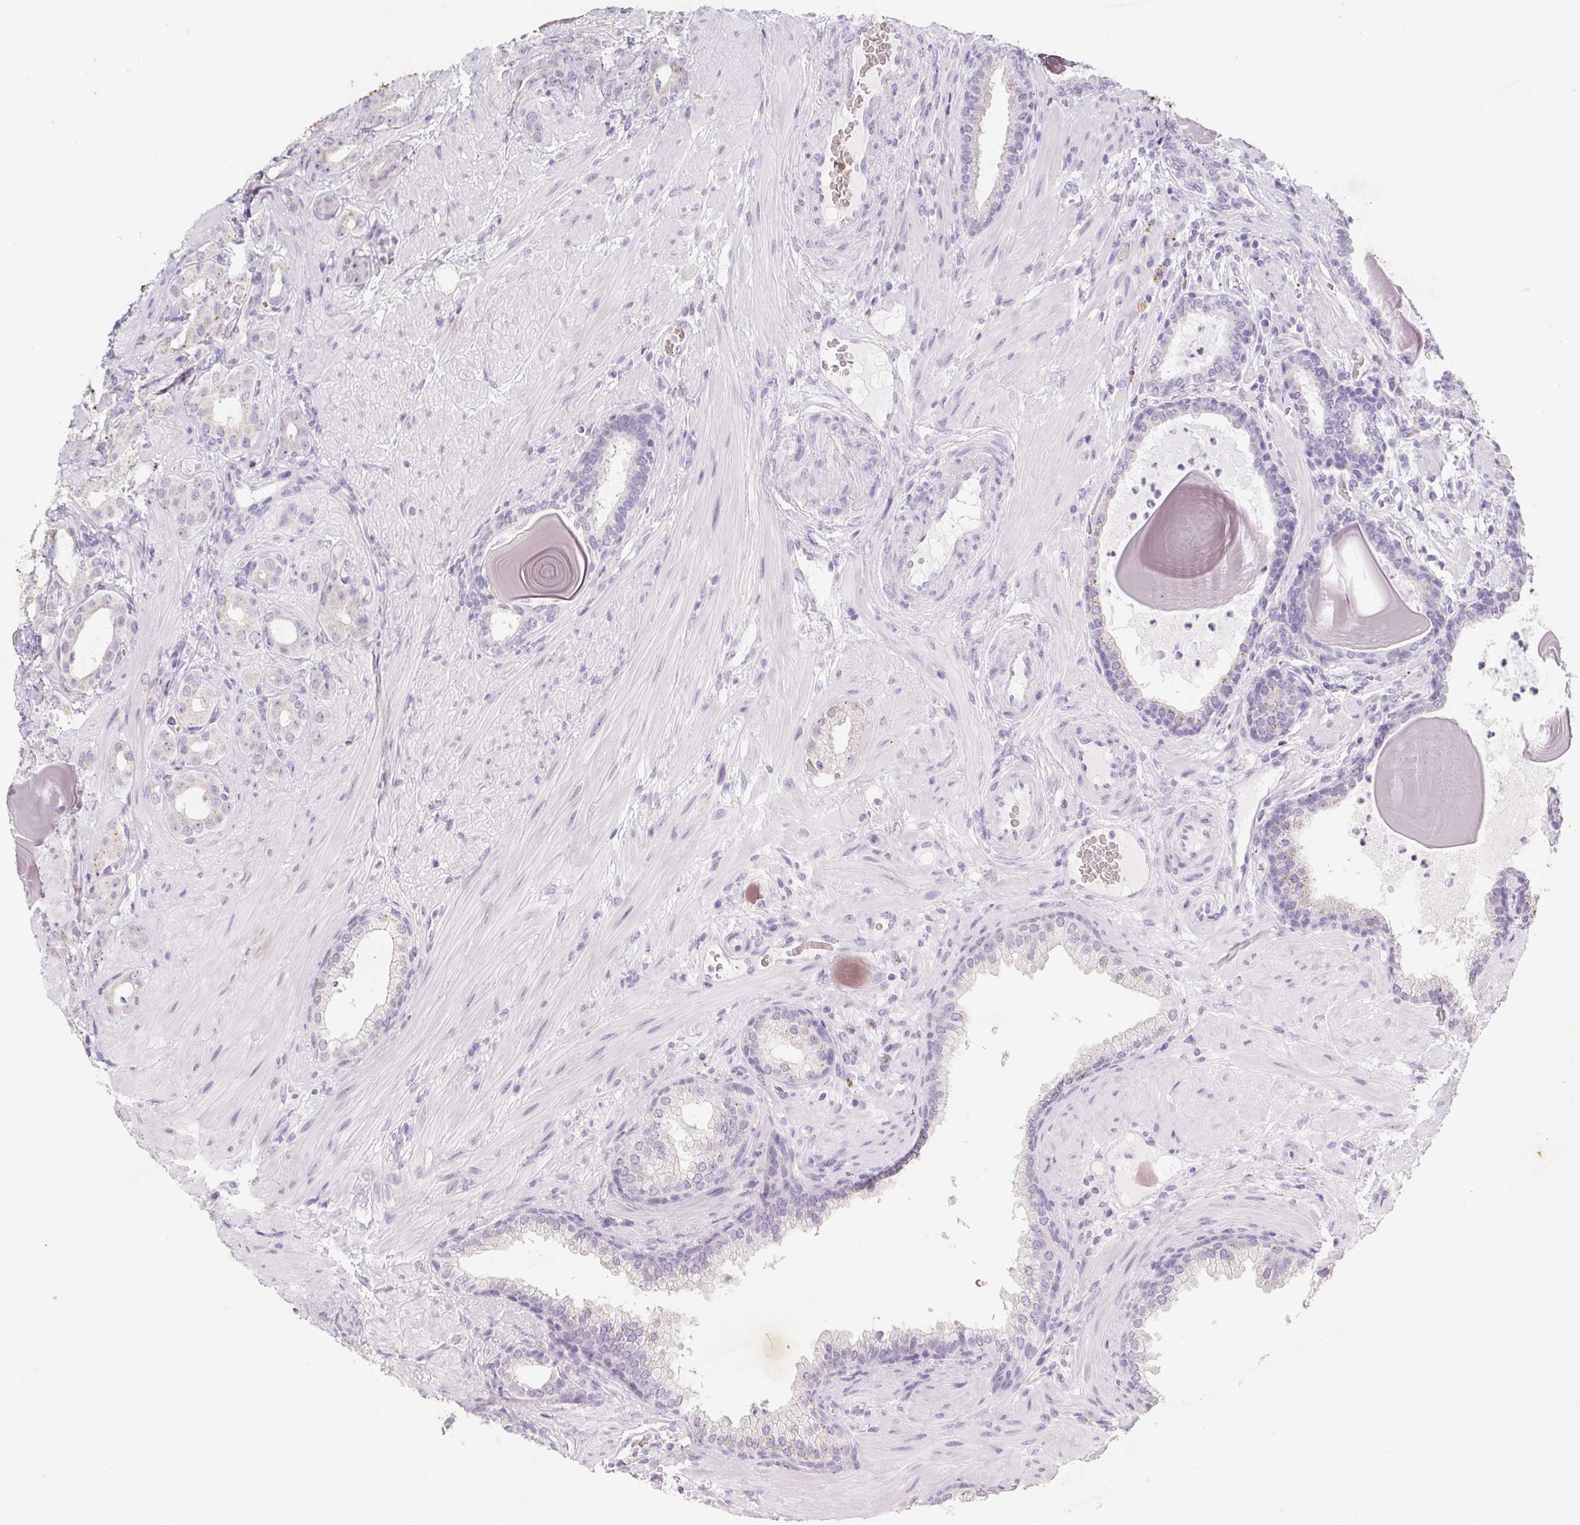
{"staining": {"intensity": "negative", "quantity": "none", "location": "none"}, "tissue": "prostate cancer", "cell_type": "Tumor cells", "image_type": "cancer", "snomed": [{"axis": "morphology", "description": "Adenocarcinoma, Low grade"}, {"axis": "topography", "description": "Prostate"}], "caption": "Tumor cells are negative for brown protein staining in prostate cancer. (DAB (3,3'-diaminobenzidine) immunohistochemistry (IHC), high magnification).", "gene": "DCD", "patient": {"sex": "male", "age": 57}}